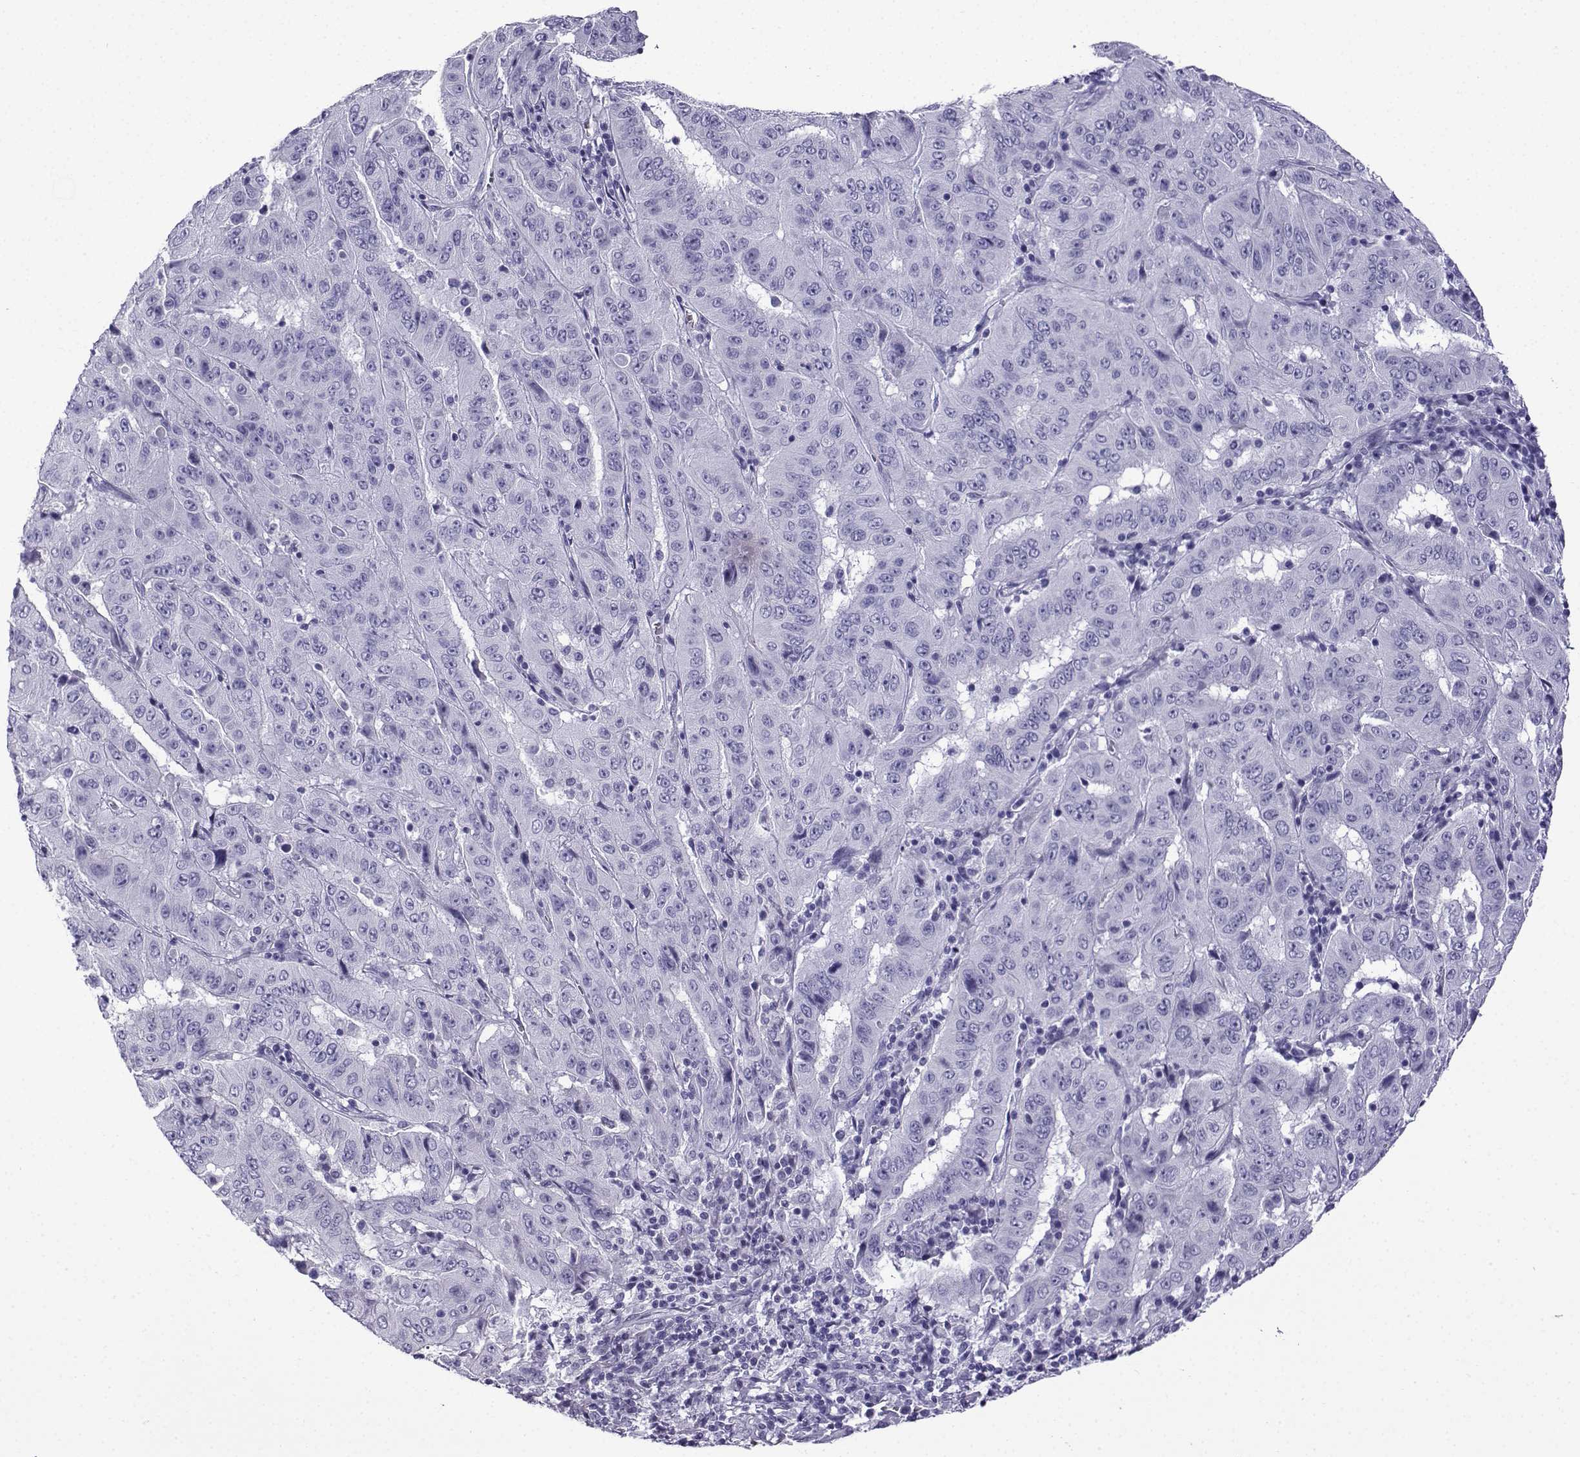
{"staining": {"intensity": "negative", "quantity": "none", "location": "none"}, "tissue": "pancreatic cancer", "cell_type": "Tumor cells", "image_type": "cancer", "snomed": [{"axis": "morphology", "description": "Adenocarcinoma, NOS"}, {"axis": "topography", "description": "Pancreas"}], "caption": "Immunohistochemical staining of pancreatic cancer displays no significant expression in tumor cells.", "gene": "KCNF1", "patient": {"sex": "male", "age": 63}}